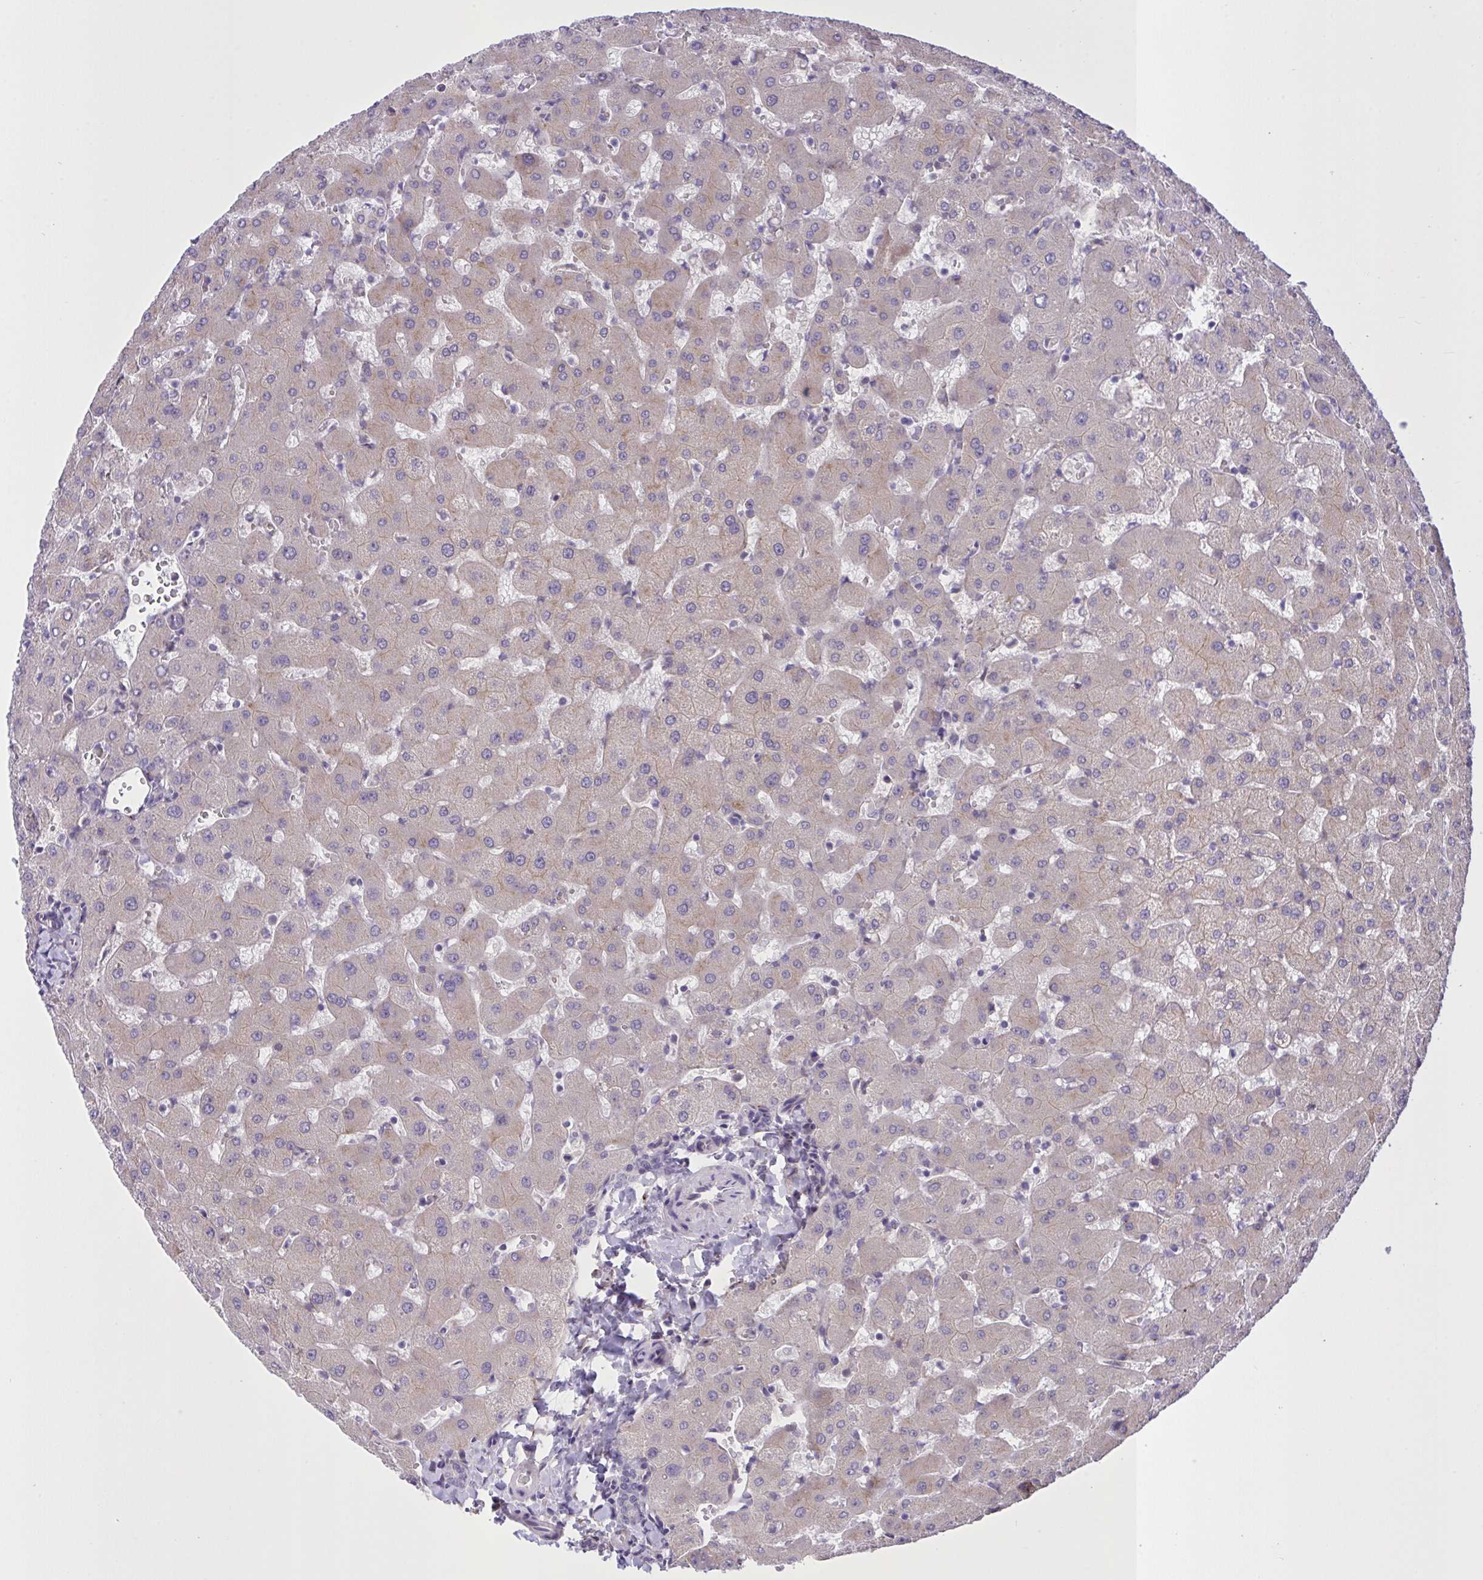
{"staining": {"intensity": "negative", "quantity": "none", "location": "none"}, "tissue": "liver", "cell_type": "Cholangiocytes", "image_type": "normal", "snomed": [{"axis": "morphology", "description": "Normal tissue, NOS"}, {"axis": "topography", "description": "Liver"}], "caption": "Immunohistochemistry (IHC) histopathology image of normal human liver stained for a protein (brown), which shows no positivity in cholangiocytes. (Stains: DAB immunohistochemistry (IHC) with hematoxylin counter stain, Microscopy: brightfield microscopy at high magnification).", "gene": "MRGPRX2", "patient": {"sex": "female", "age": 63}}